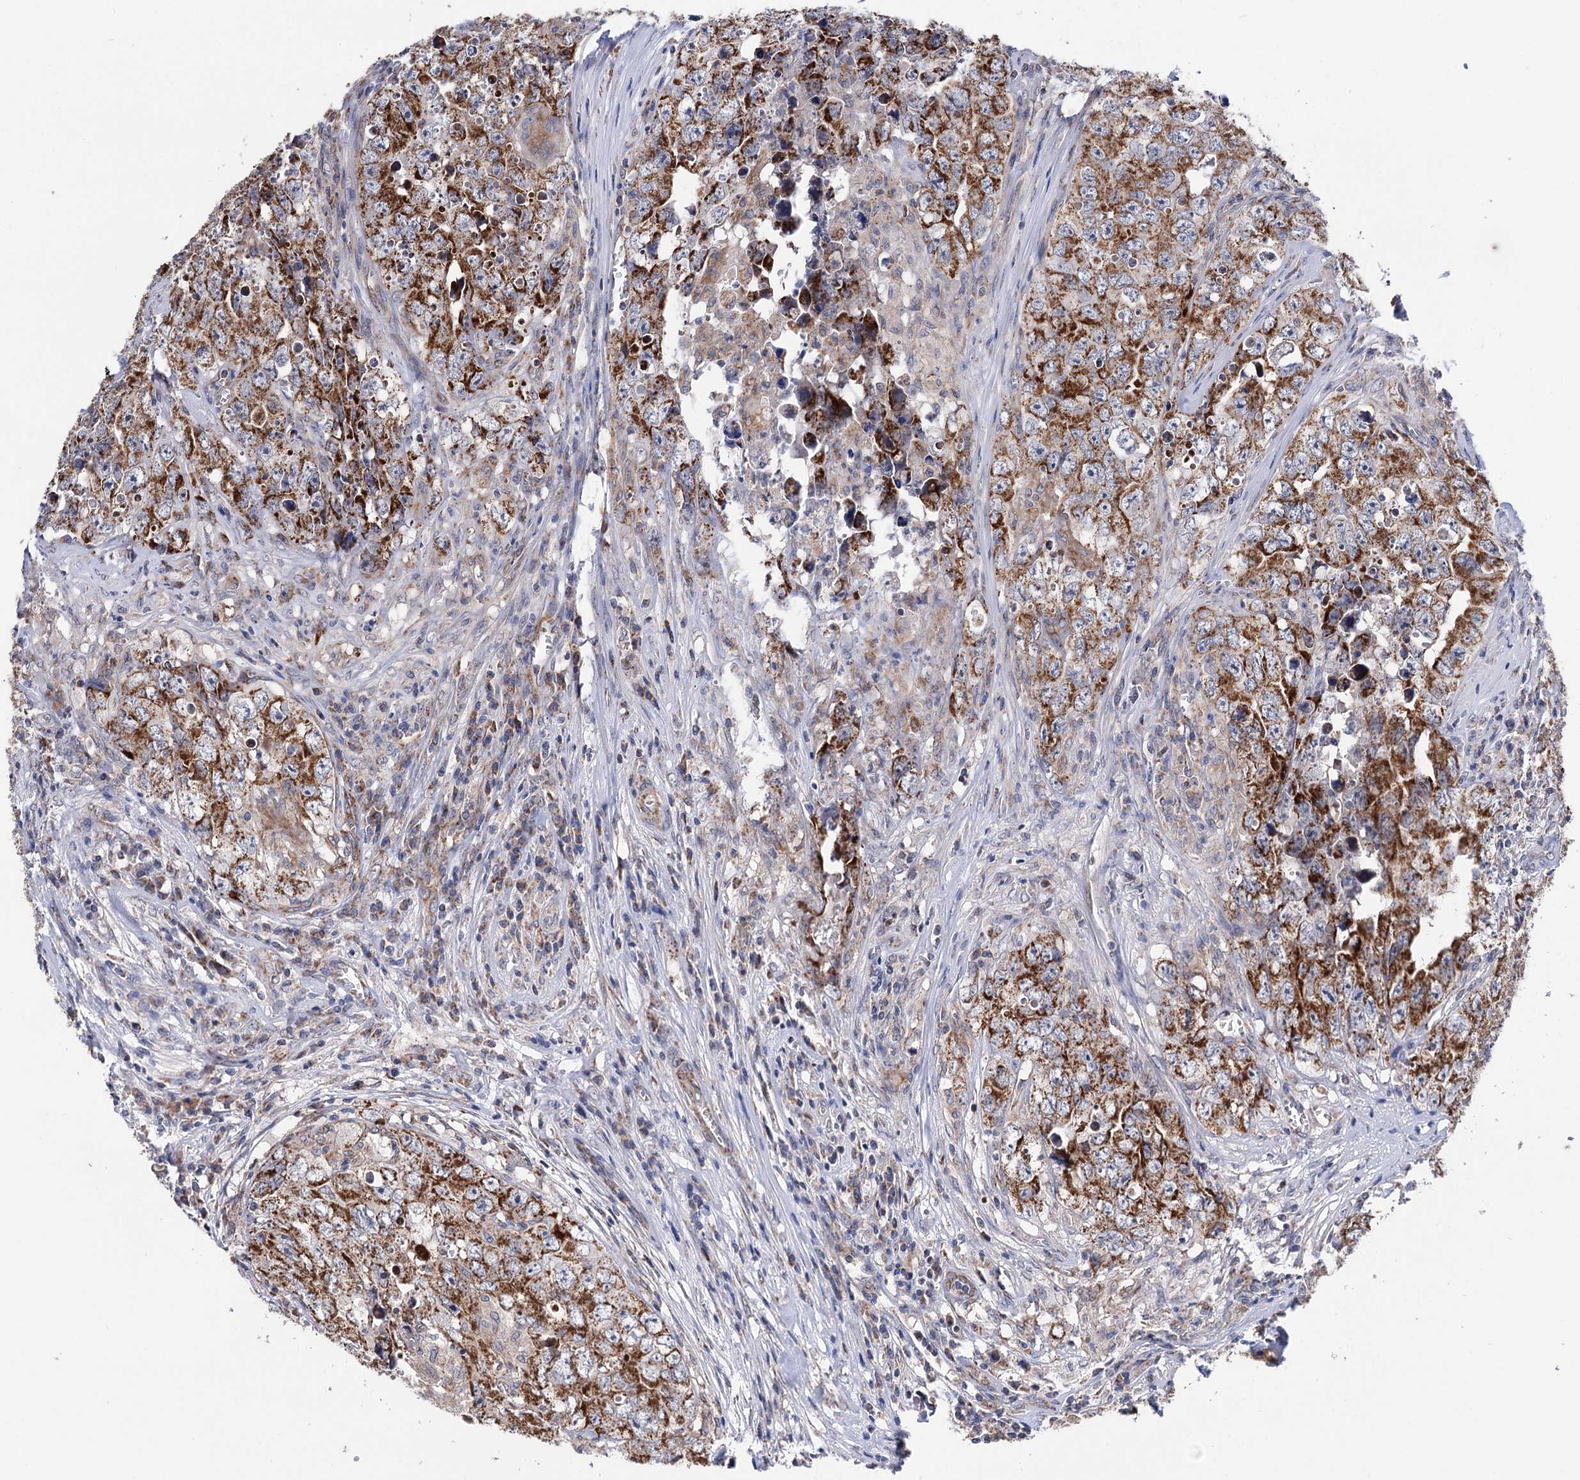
{"staining": {"intensity": "strong", "quantity": ">75%", "location": "cytoplasmic/membranous"}, "tissue": "testis cancer", "cell_type": "Tumor cells", "image_type": "cancer", "snomed": [{"axis": "morphology", "description": "Seminoma, NOS"}, {"axis": "morphology", "description": "Carcinoma, Embryonal, NOS"}, {"axis": "topography", "description": "Testis"}], "caption": "The photomicrograph exhibits immunohistochemical staining of testis seminoma. There is strong cytoplasmic/membranous expression is appreciated in approximately >75% of tumor cells.", "gene": "SUCLA2", "patient": {"sex": "male", "age": 43}}